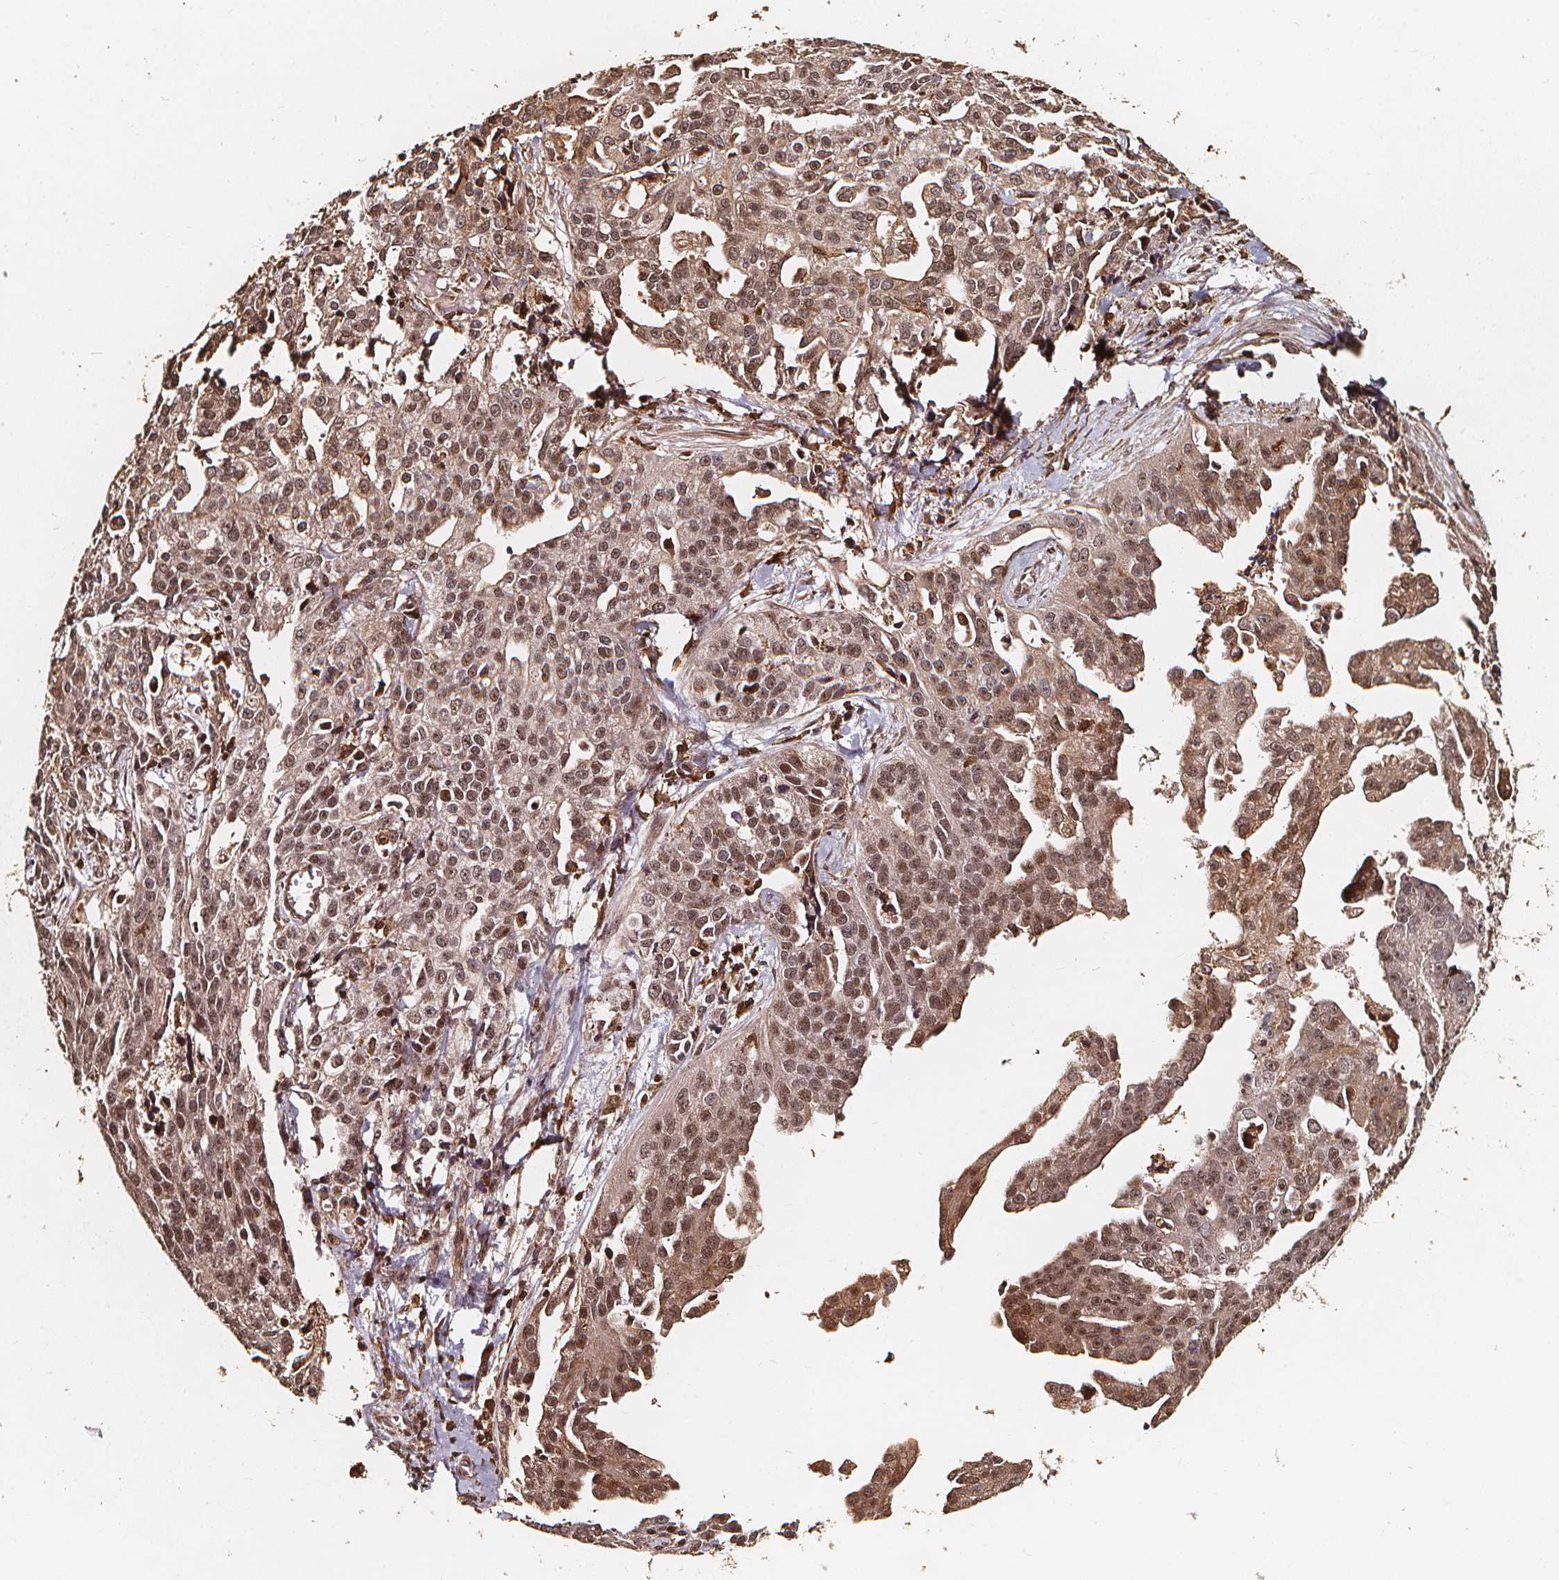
{"staining": {"intensity": "weak", "quantity": ">75%", "location": "nuclear"}, "tissue": "ovarian cancer", "cell_type": "Tumor cells", "image_type": "cancer", "snomed": [{"axis": "morphology", "description": "Cystadenocarcinoma, serous, NOS"}, {"axis": "topography", "description": "Ovary"}], "caption": "Human ovarian cancer stained with a protein marker displays weak staining in tumor cells.", "gene": "EXOSC9", "patient": {"sex": "female", "age": 75}}